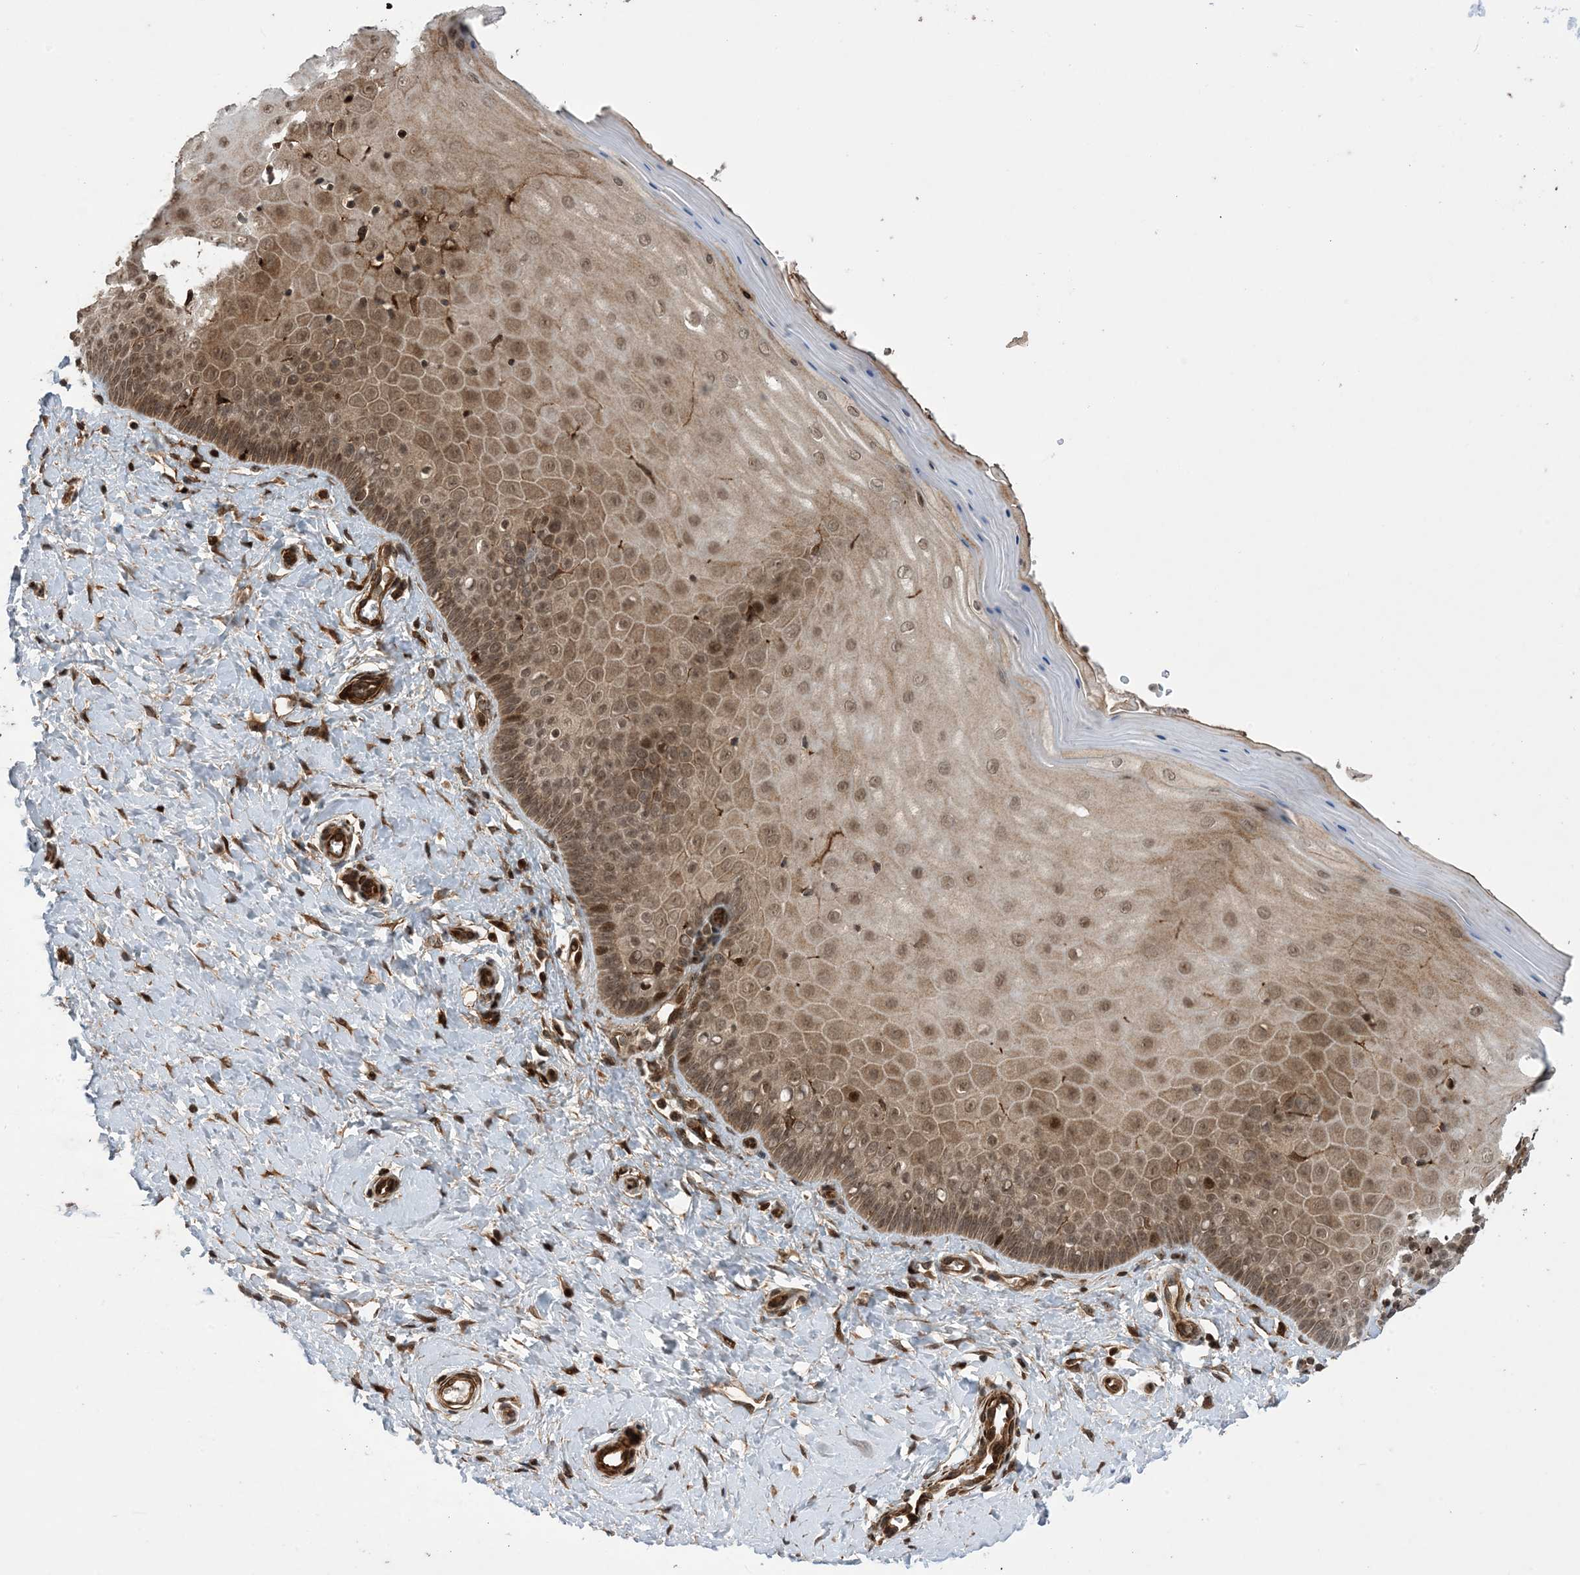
{"staining": {"intensity": "strong", "quantity": ">75%", "location": "cytoplasmic/membranous,nuclear"}, "tissue": "cervix", "cell_type": "Glandular cells", "image_type": "normal", "snomed": [{"axis": "morphology", "description": "Normal tissue, NOS"}, {"axis": "topography", "description": "Cervix"}], "caption": "Human cervix stained with a brown dye reveals strong cytoplasmic/membranous,nuclear positive staining in about >75% of glandular cells.", "gene": "ZNF511", "patient": {"sex": "female", "age": 55}}